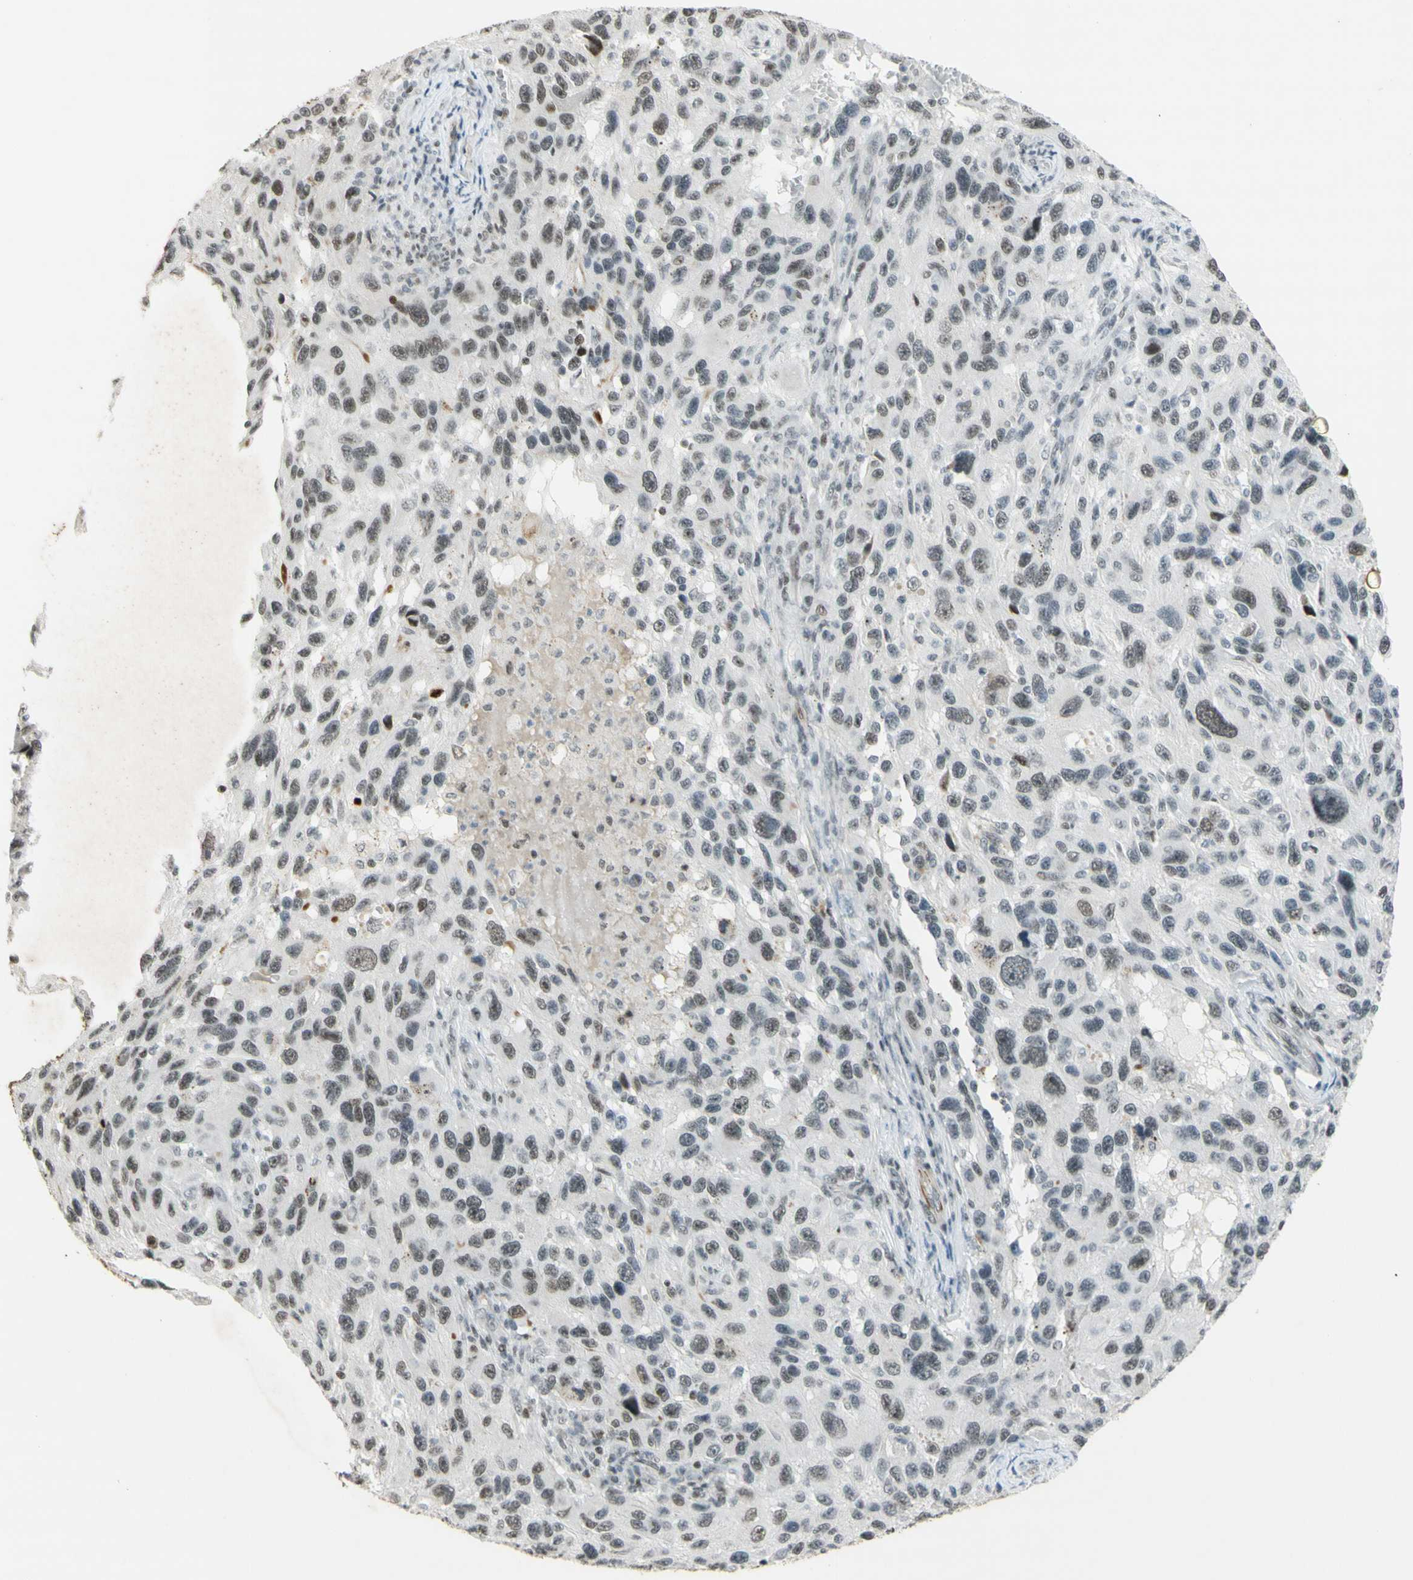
{"staining": {"intensity": "moderate", "quantity": "25%-75%", "location": "nuclear"}, "tissue": "melanoma", "cell_type": "Tumor cells", "image_type": "cancer", "snomed": [{"axis": "morphology", "description": "Malignant melanoma, NOS"}, {"axis": "topography", "description": "Skin"}], "caption": "The photomicrograph demonstrates staining of malignant melanoma, revealing moderate nuclear protein positivity (brown color) within tumor cells.", "gene": "IRF1", "patient": {"sex": "male", "age": 53}}